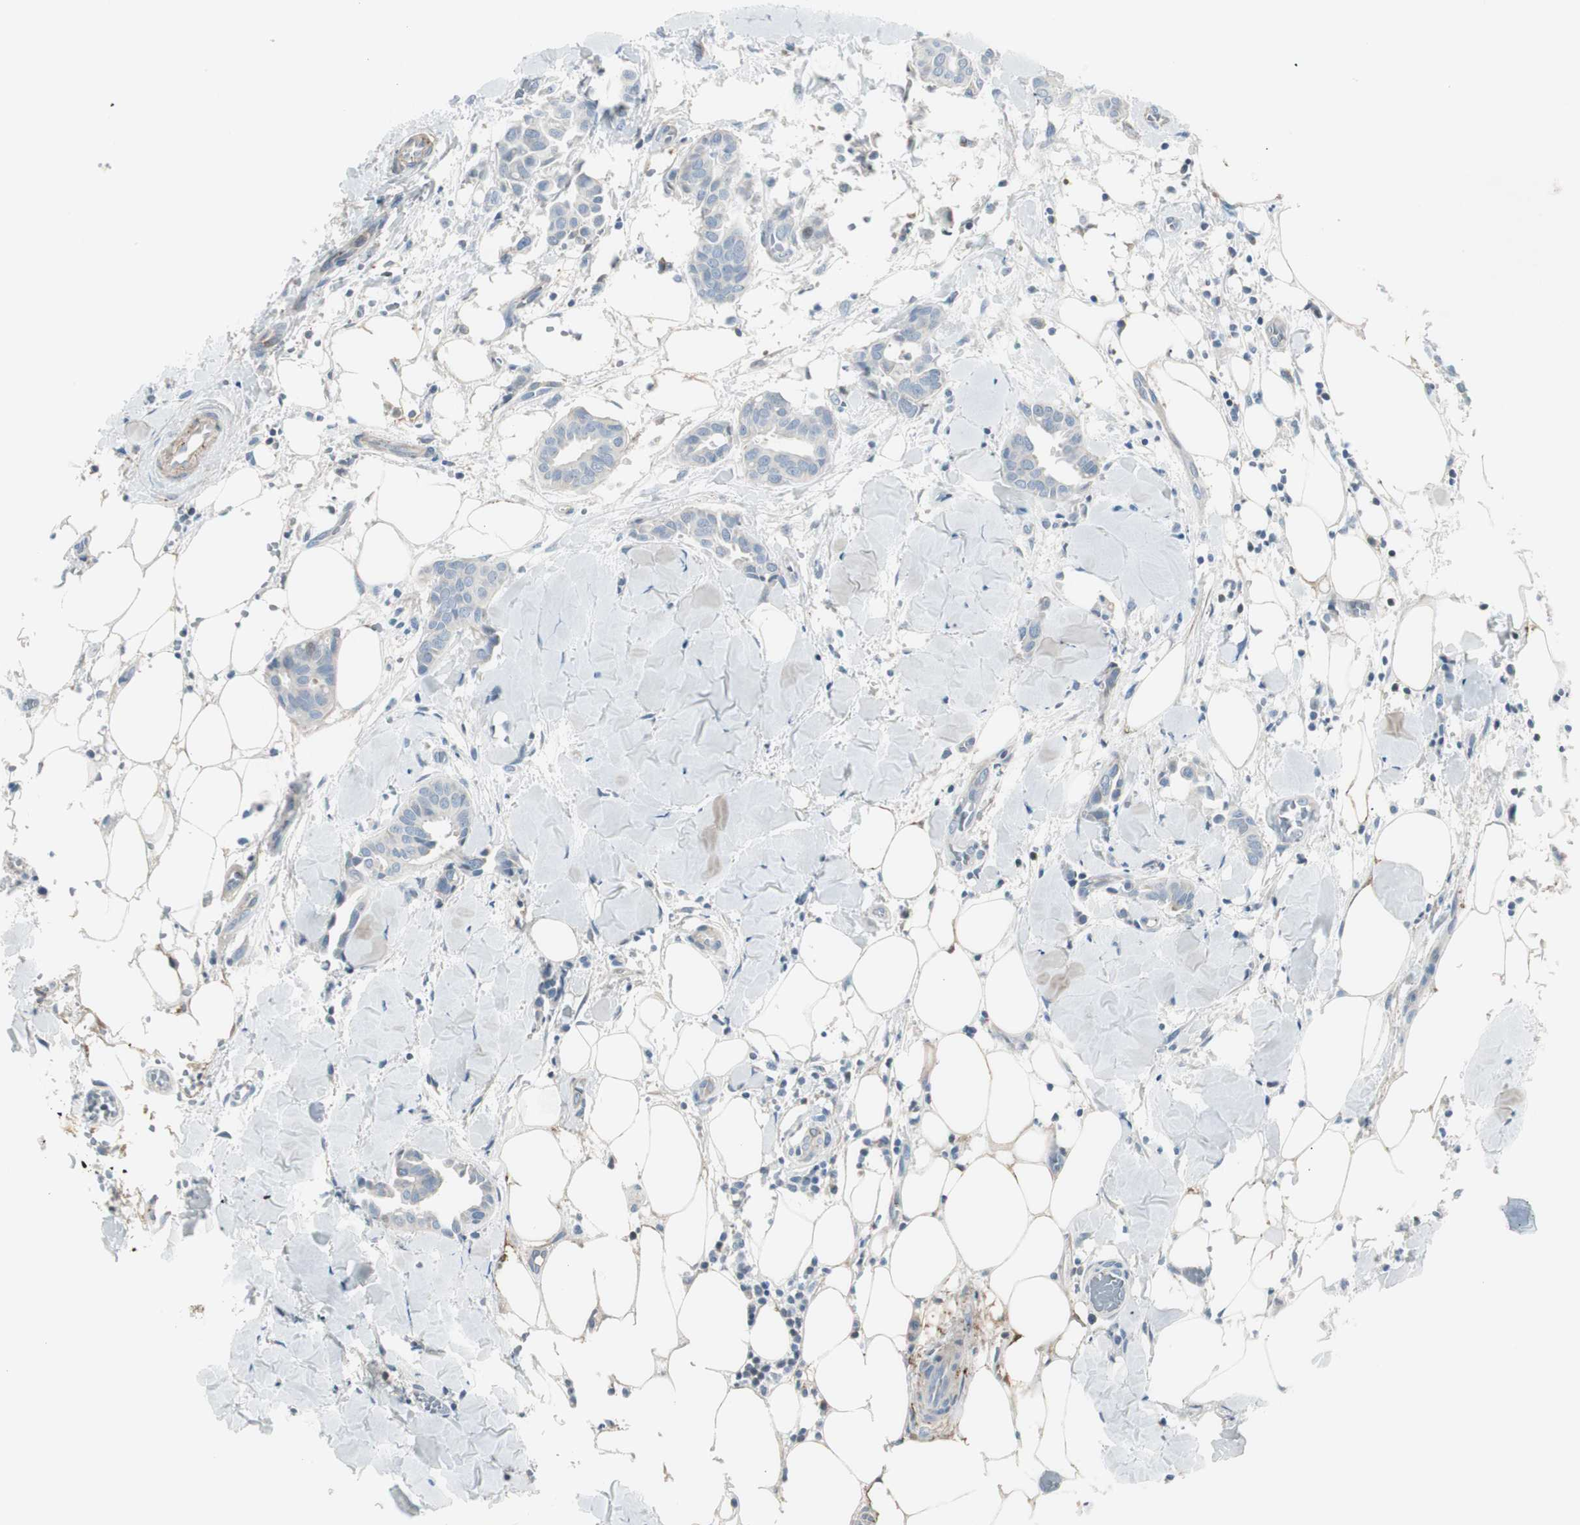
{"staining": {"intensity": "negative", "quantity": "none", "location": "none"}, "tissue": "head and neck cancer", "cell_type": "Tumor cells", "image_type": "cancer", "snomed": [{"axis": "morphology", "description": "Adenocarcinoma, NOS"}, {"axis": "topography", "description": "Salivary gland"}, {"axis": "topography", "description": "Head-Neck"}], "caption": "A micrograph of adenocarcinoma (head and neck) stained for a protein reveals no brown staining in tumor cells.", "gene": "CACNA2D1", "patient": {"sex": "female", "age": 59}}